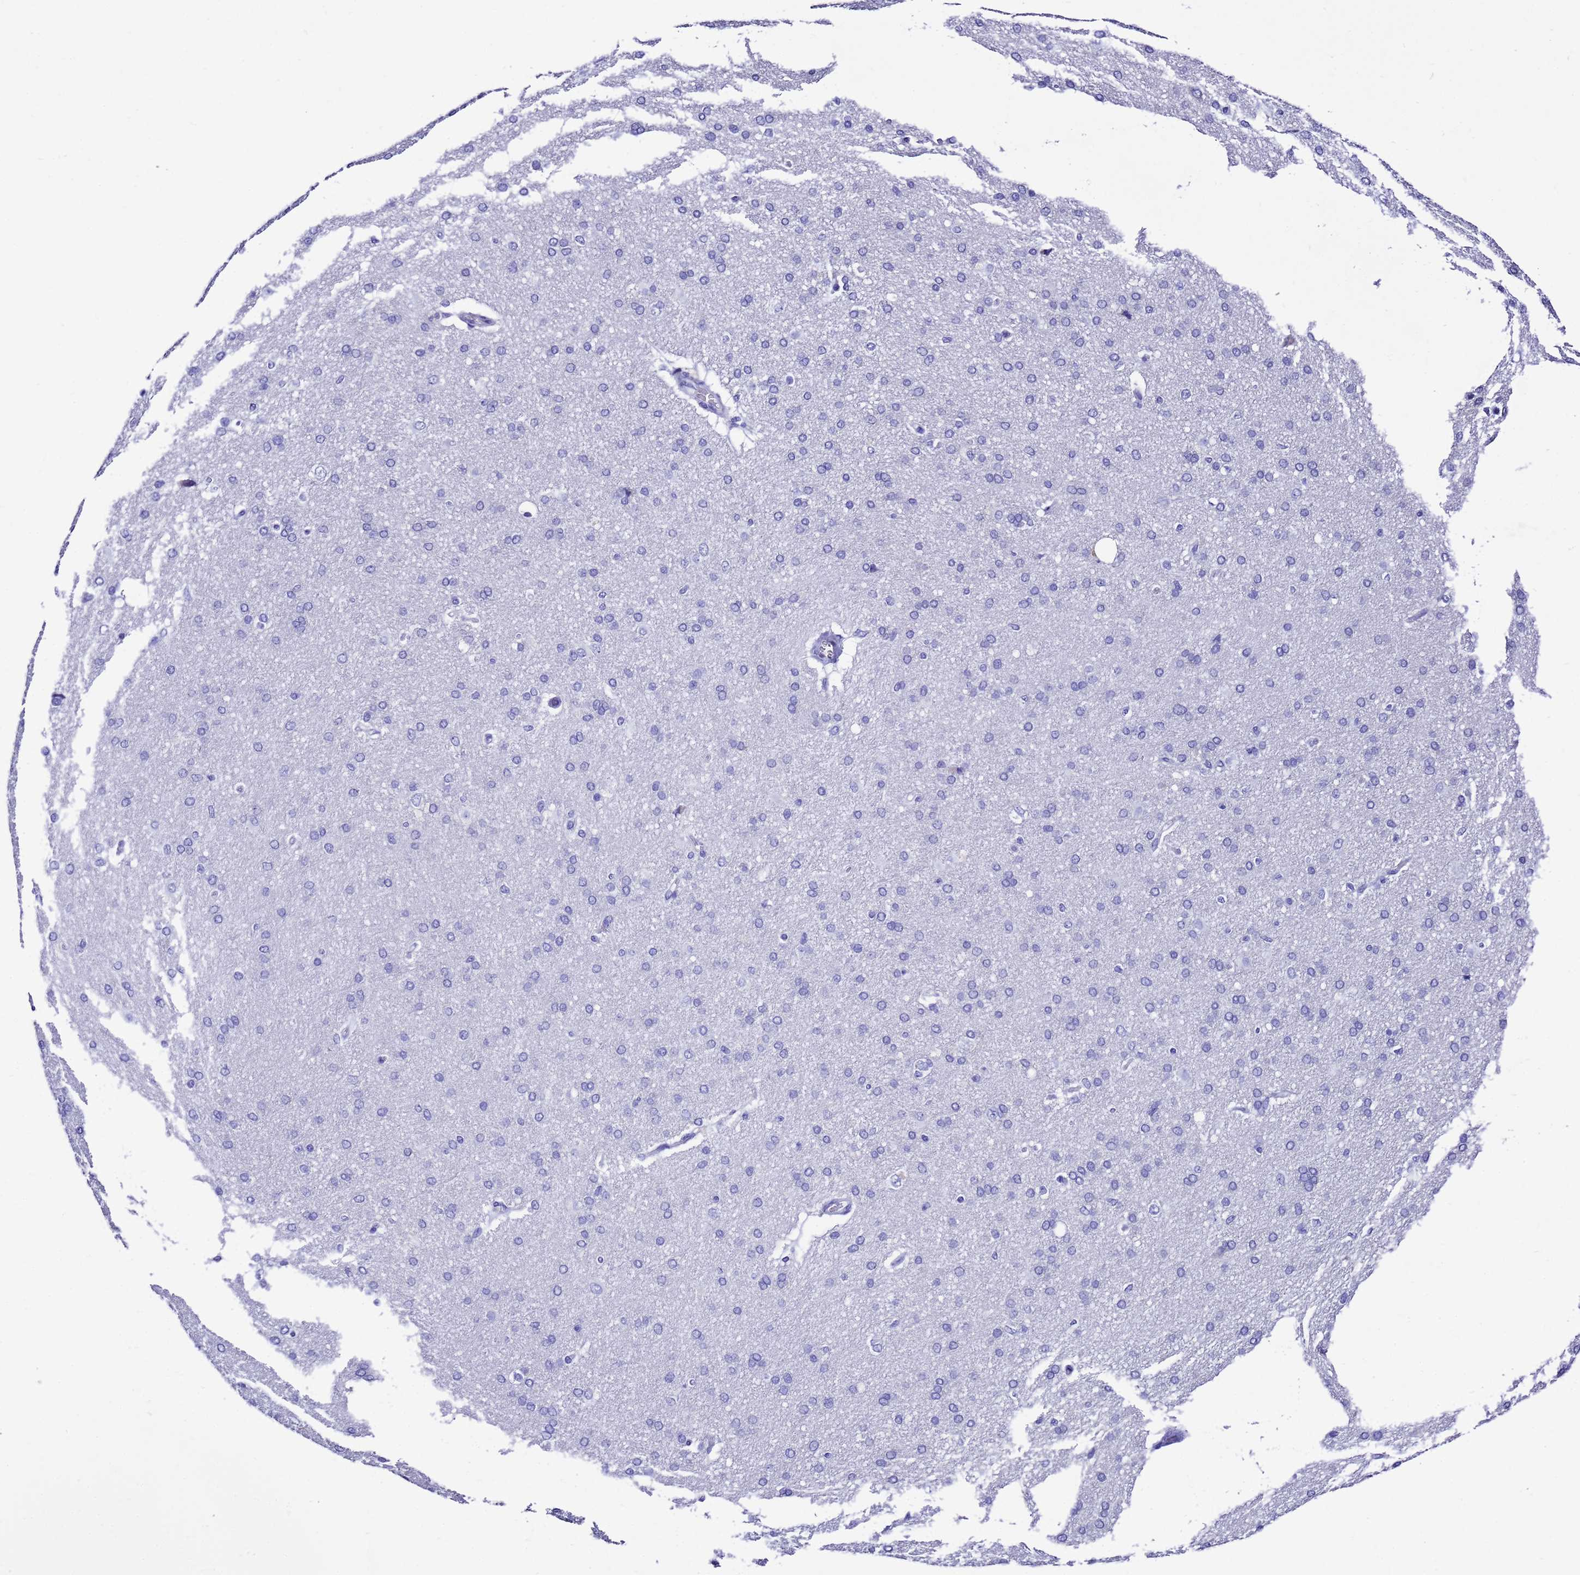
{"staining": {"intensity": "negative", "quantity": "none", "location": "none"}, "tissue": "cerebral cortex", "cell_type": "Endothelial cells", "image_type": "normal", "snomed": [{"axis": "morphology", "description": "Normal tissue, NOS"}, {"axis": "topography", "description": "Cerebral cortex"}], "caption": "Endothelial cells are negative for protein expression in benign human cerebral cortex. (Brightfield microscopy of DAB (3,3'-diaminobenzidine) immunohistochemistry at high magnification).", "gene": "UGT2A1", "patient": {"sex": "male", "age": 62}}